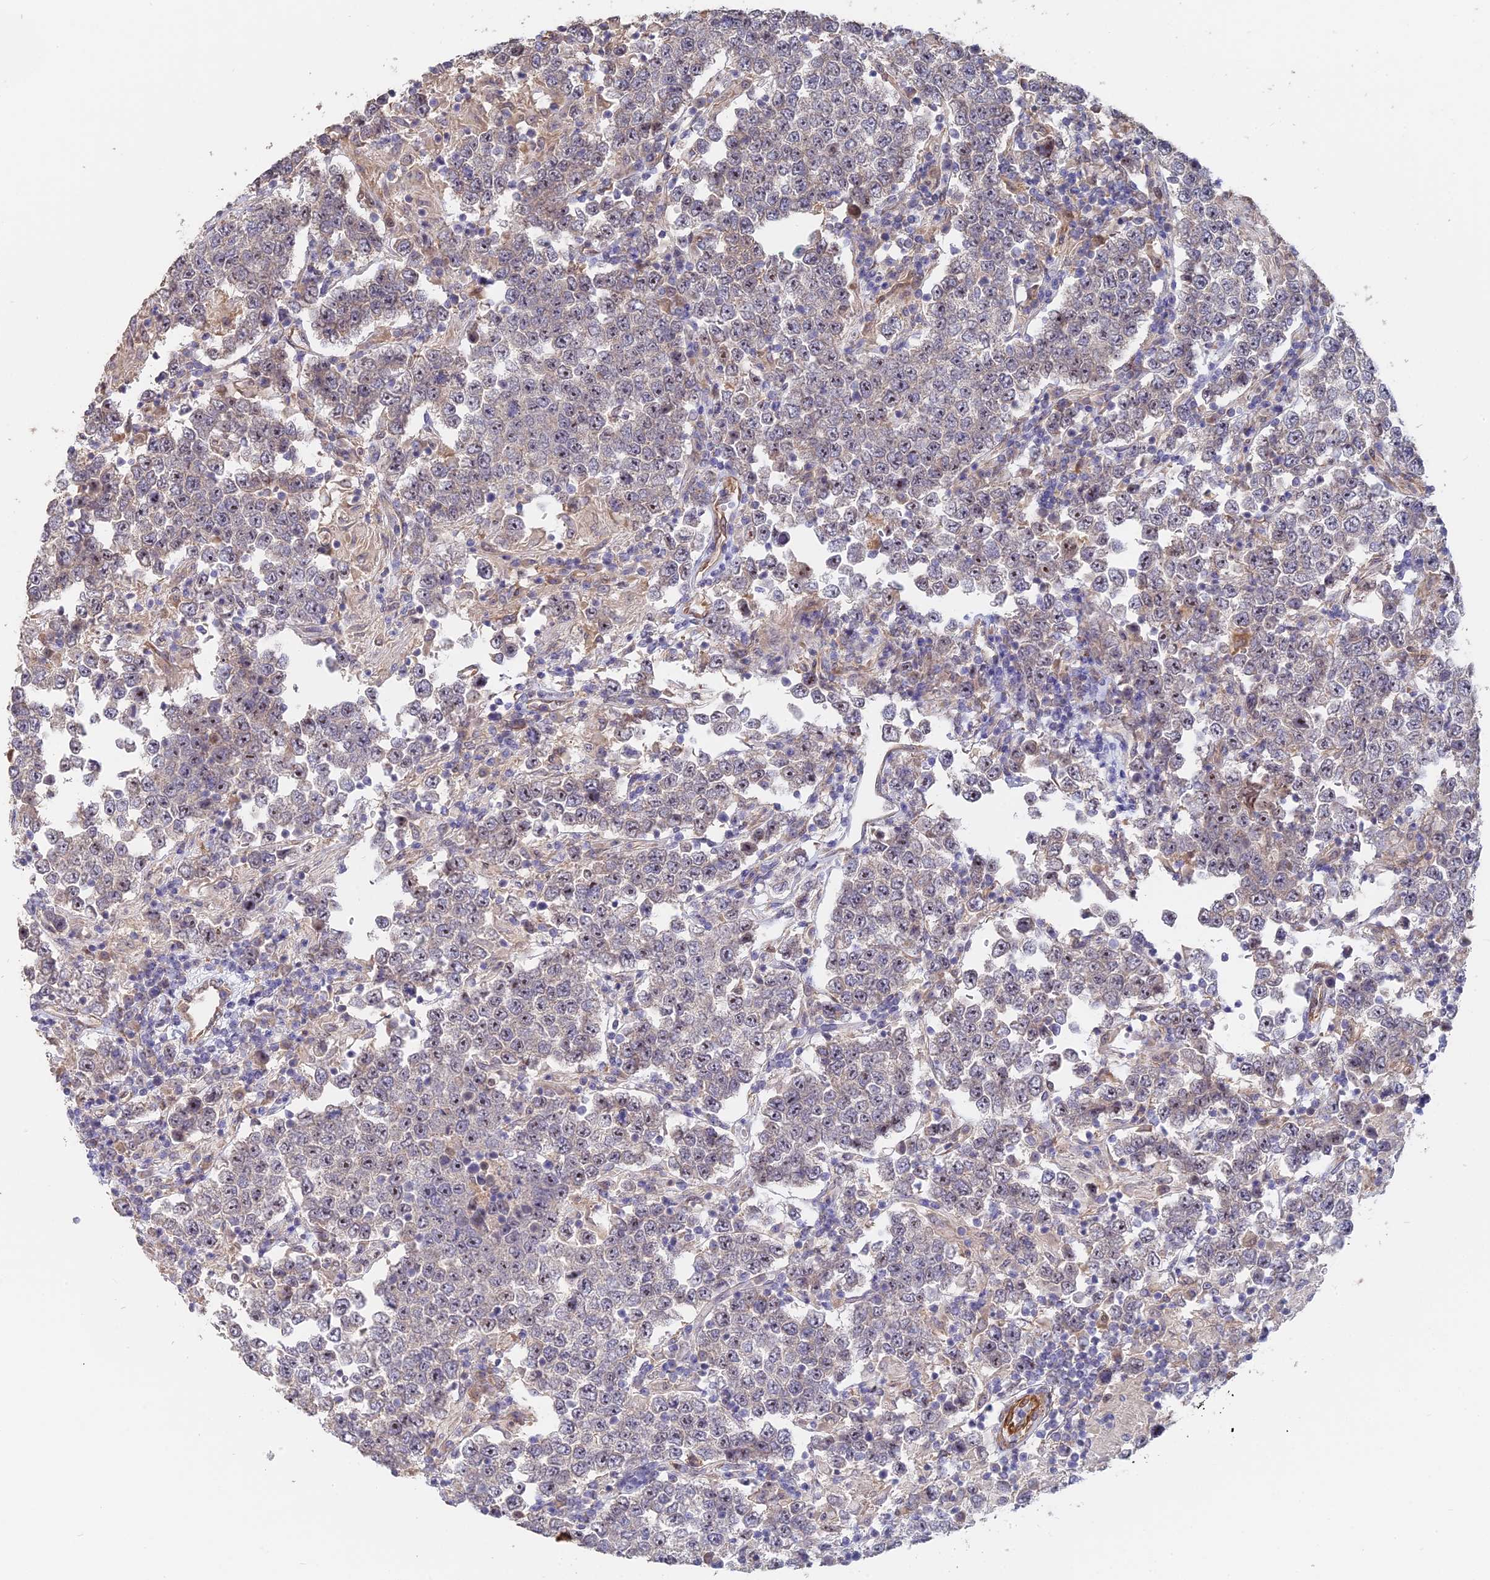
{"staining": {"intensity": "negative", "quantity": "none", "location": "none"}, "tissue": "testis cancer", "cell_type": "Tumor cells", "image_type": "cancer", "snomed": [{"axis": "morphology", "description": "Normal tissue, NOS"}, {"axis": "morphology", "description": "Urothelial carcinoma, High grade"}, {"axis": "morphology", "description": "Seminoma, NOS"}, {"axis": "morphology", "description": "Carcinoma, Embryonal, NOS"}, {"axis": "topography", "description": "Urinary bladder"}, {"axis": "topography", "description": "Testis"}], "caption": "DAB immunohistochemical staining of human testis cancer exhibits no significant positivity in tumor cells. The staining was performed using DAB (3,3'-diaminobenzidine) to visualize the protein expression in brown, while the nuclei were stained in blue with hematoxylin (Magnification: 20x).", "gene": "SAC3D1", "patient": {"sex": "male", "age": 41}}